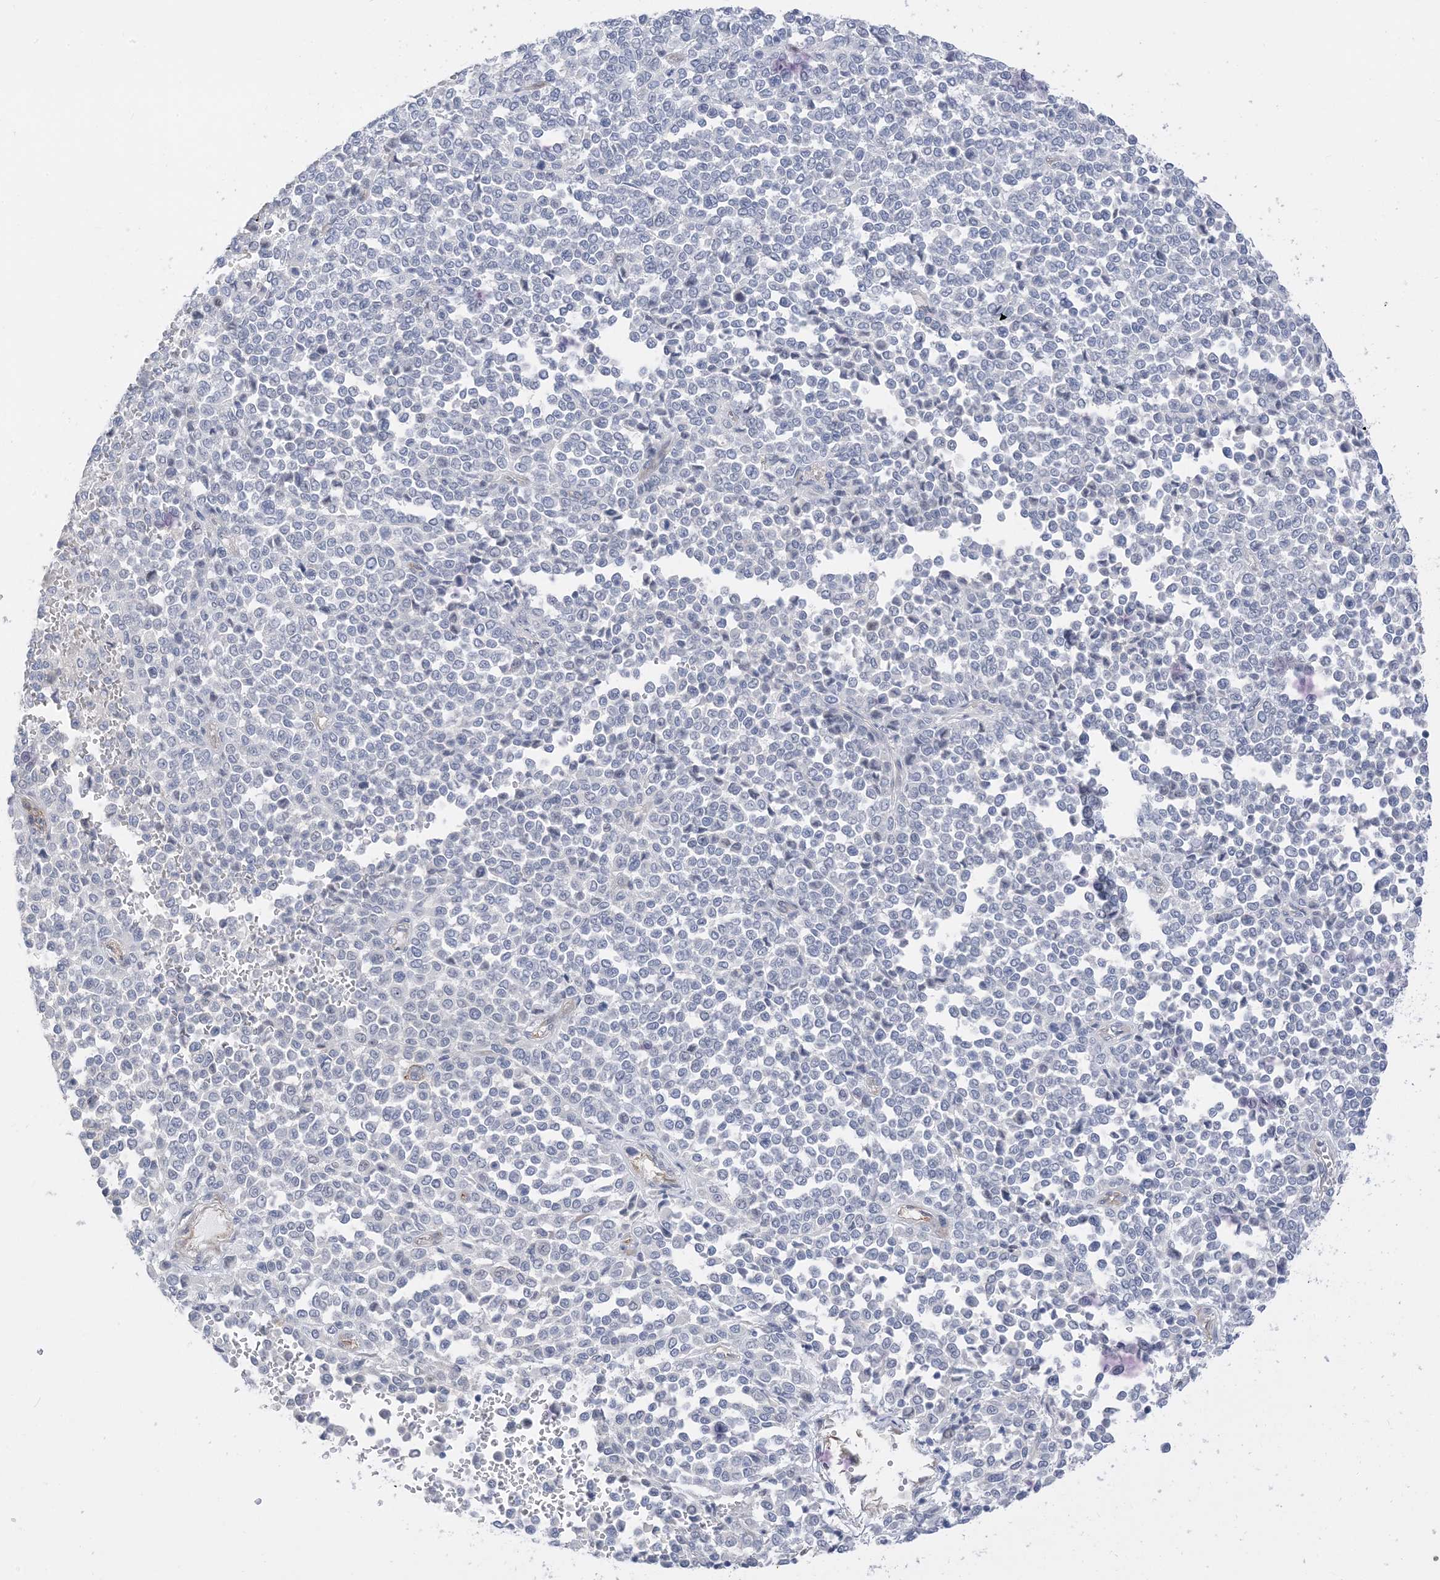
{"staining": {"intensity": "negative", "quantity": "none", "location": "none"}, "tissue": "melanoma", "cell_type": "Tumor cells", "image_type": "cancer", "snomed": [{"axis": "morphology", "description": "Malignant melanoma, Metastatic site"}, {"axis": "topography", "description": "Pancreas"}], "caption": "This histopathology image is of melanoma stained with immunohistochemistry (IHC) to label a protein in brown with the nuclei are counter-stained blue. There is no staining in tumor cells.", "gene": "IL36B", "patient": {"sex": "female", "age": 30}}